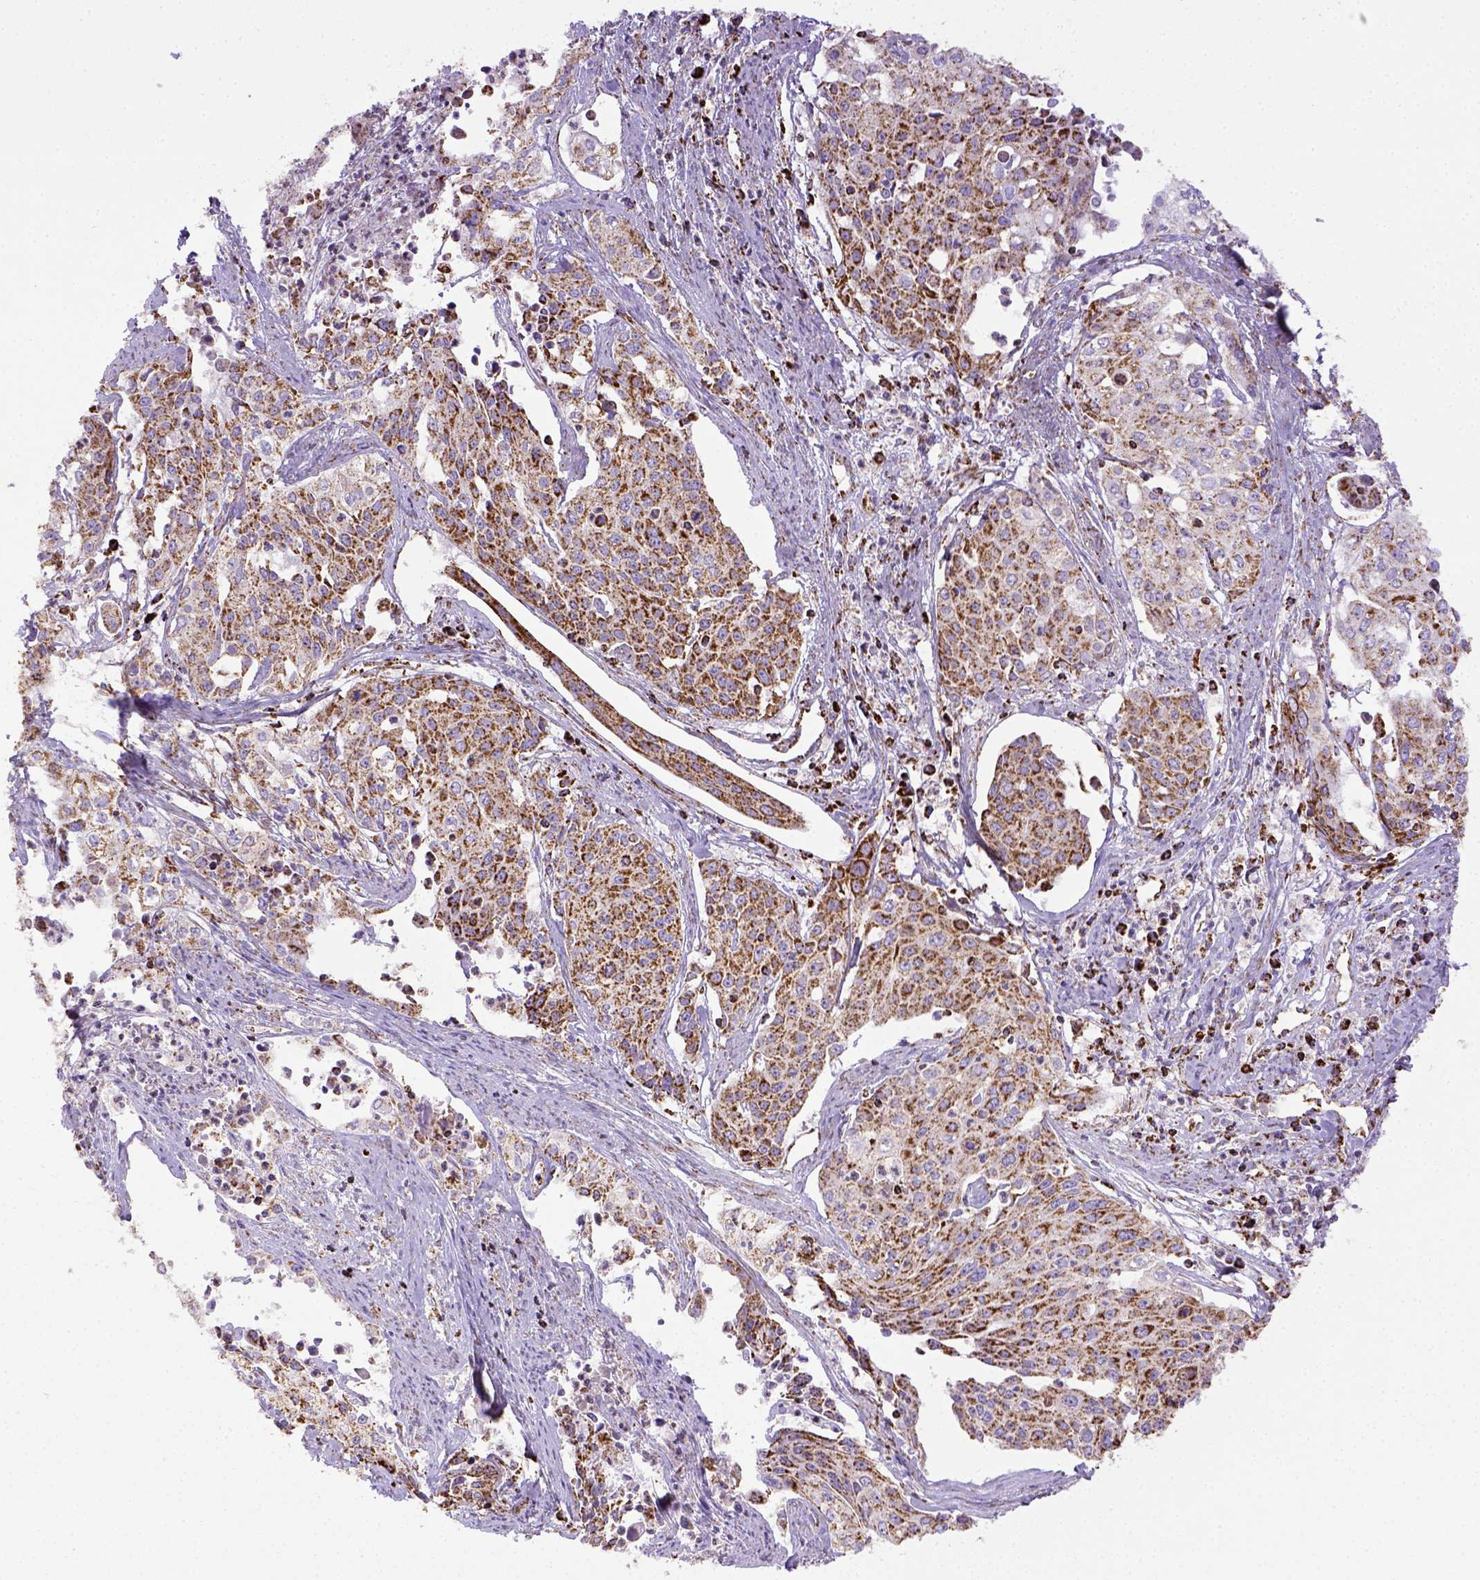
{"staining": {"intensity": "moderate", "quantity": ">75%", "location": "cytoplasmic/membranous"}, "tissue": "cervical cancer", "cell_type": "Tumor cells", "image_type": "cancer", "snomed": [{"axis": "morphology", "description": "Squamous cell carcinoma, NOS"}, {"axis": "topography", "description": "Cervix"}], "caption": "This is a histology image of IHC staining of cervical squamous cell carcinoma, which shows moderate staining in the cytoplasmic/membranous of tumor cells.", "gene": "MT-CO1", "patient": {"sex": "female", "age": 39}}